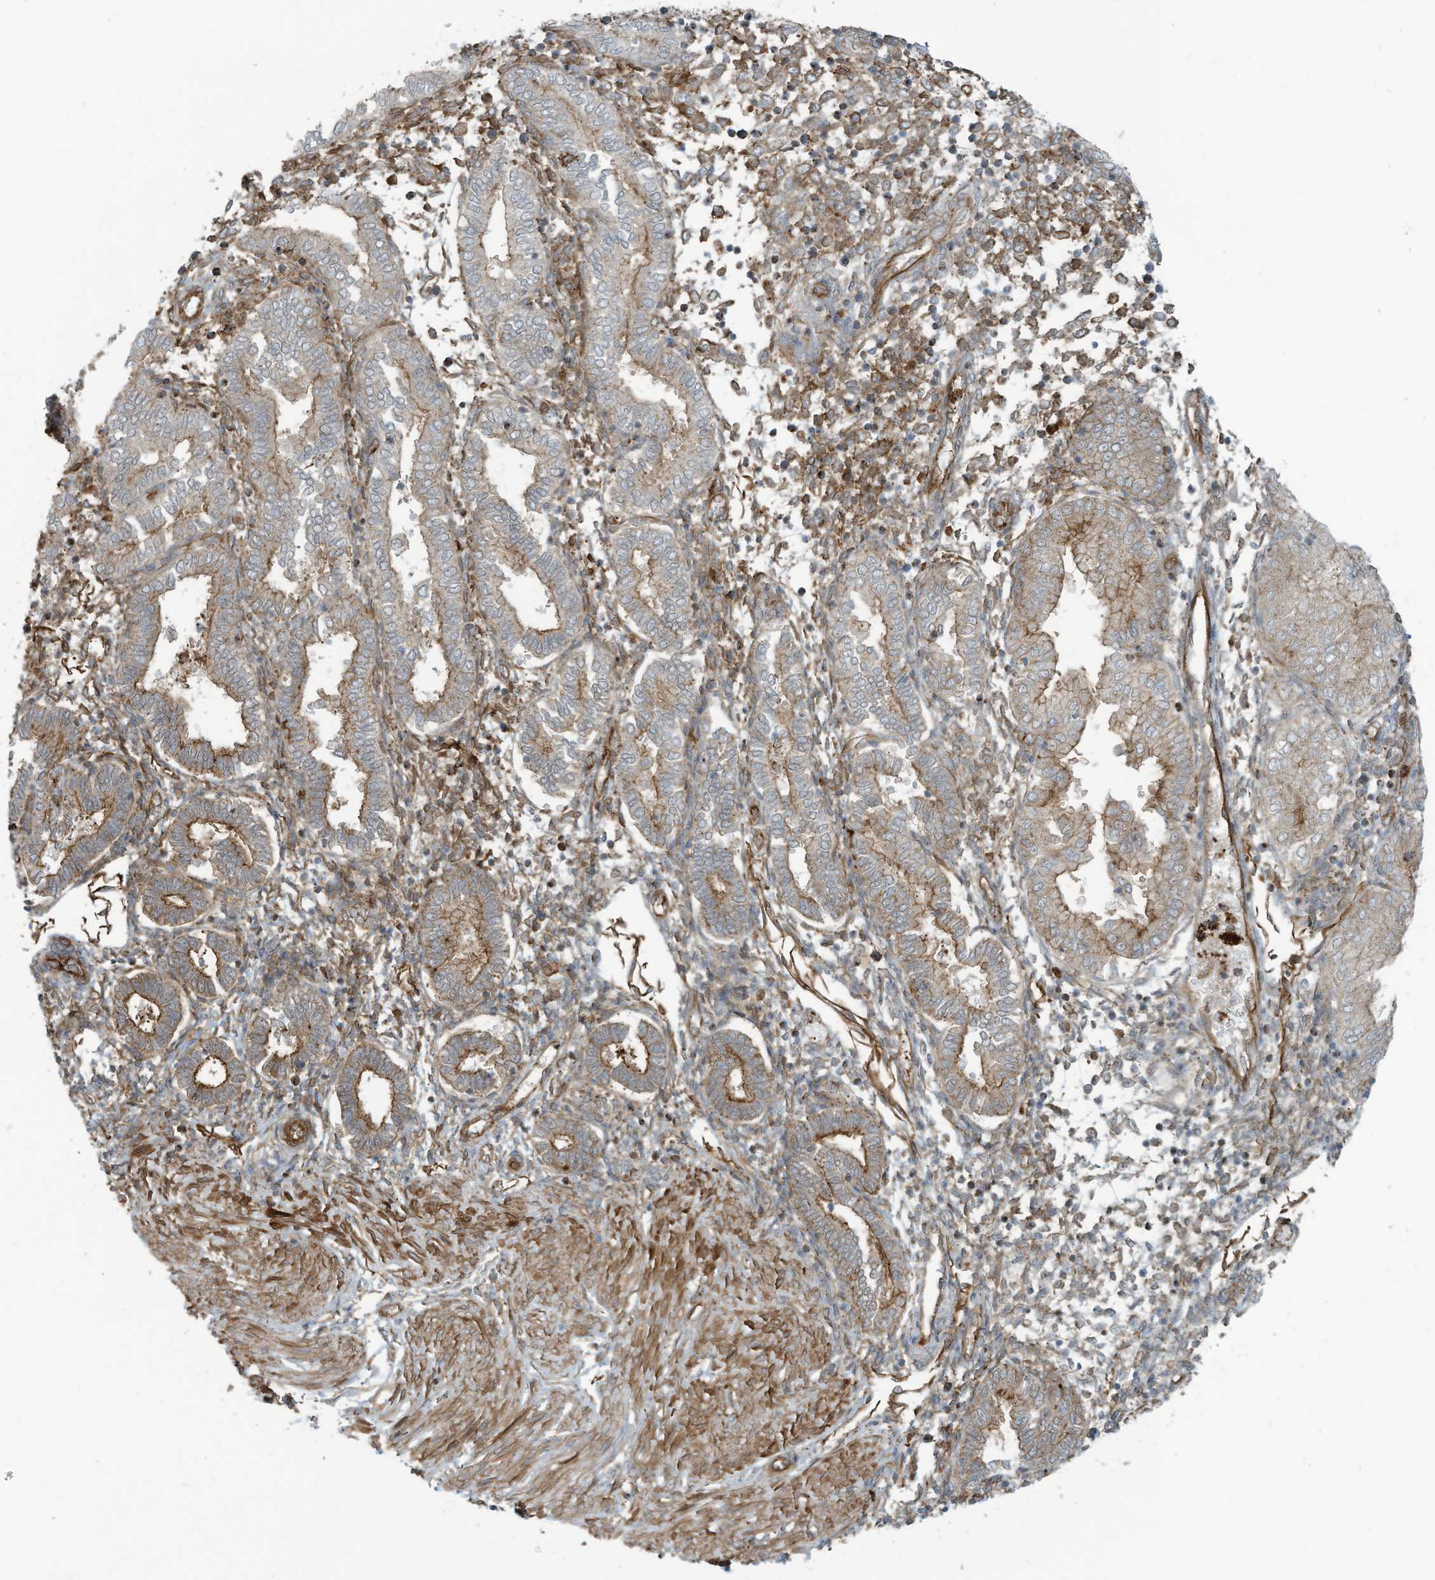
{"staining": {"intensity": "strong", "quantity": "25%-75%", "location": "cytoplasmic/membranous"}, "tissue": "endometrium", "cell_type": "Cells in endometrial stroma", "image_type": "normal", "snomed": [{"axis": "morphology", "description": "Normal tissue, NOS"}, {"axis": "topography", "description": "Endometrium"}], "caption": "Immunohistochemistry (IHC) of unremarkable human endometrium demonstrates high levels of strong cytoplasmic/membranous positivity in approximately 25%-75% of cells in endometrial stroma. The staining was performed using DAB (3,3'-diaminobenzidine) to visualize the protein expression in brown, while the nuclei were stained in blue with hematoxylin (Magnification: 20x).", "gene": "SLC9A2", "patient": {"sex": "female", "age": 53}}